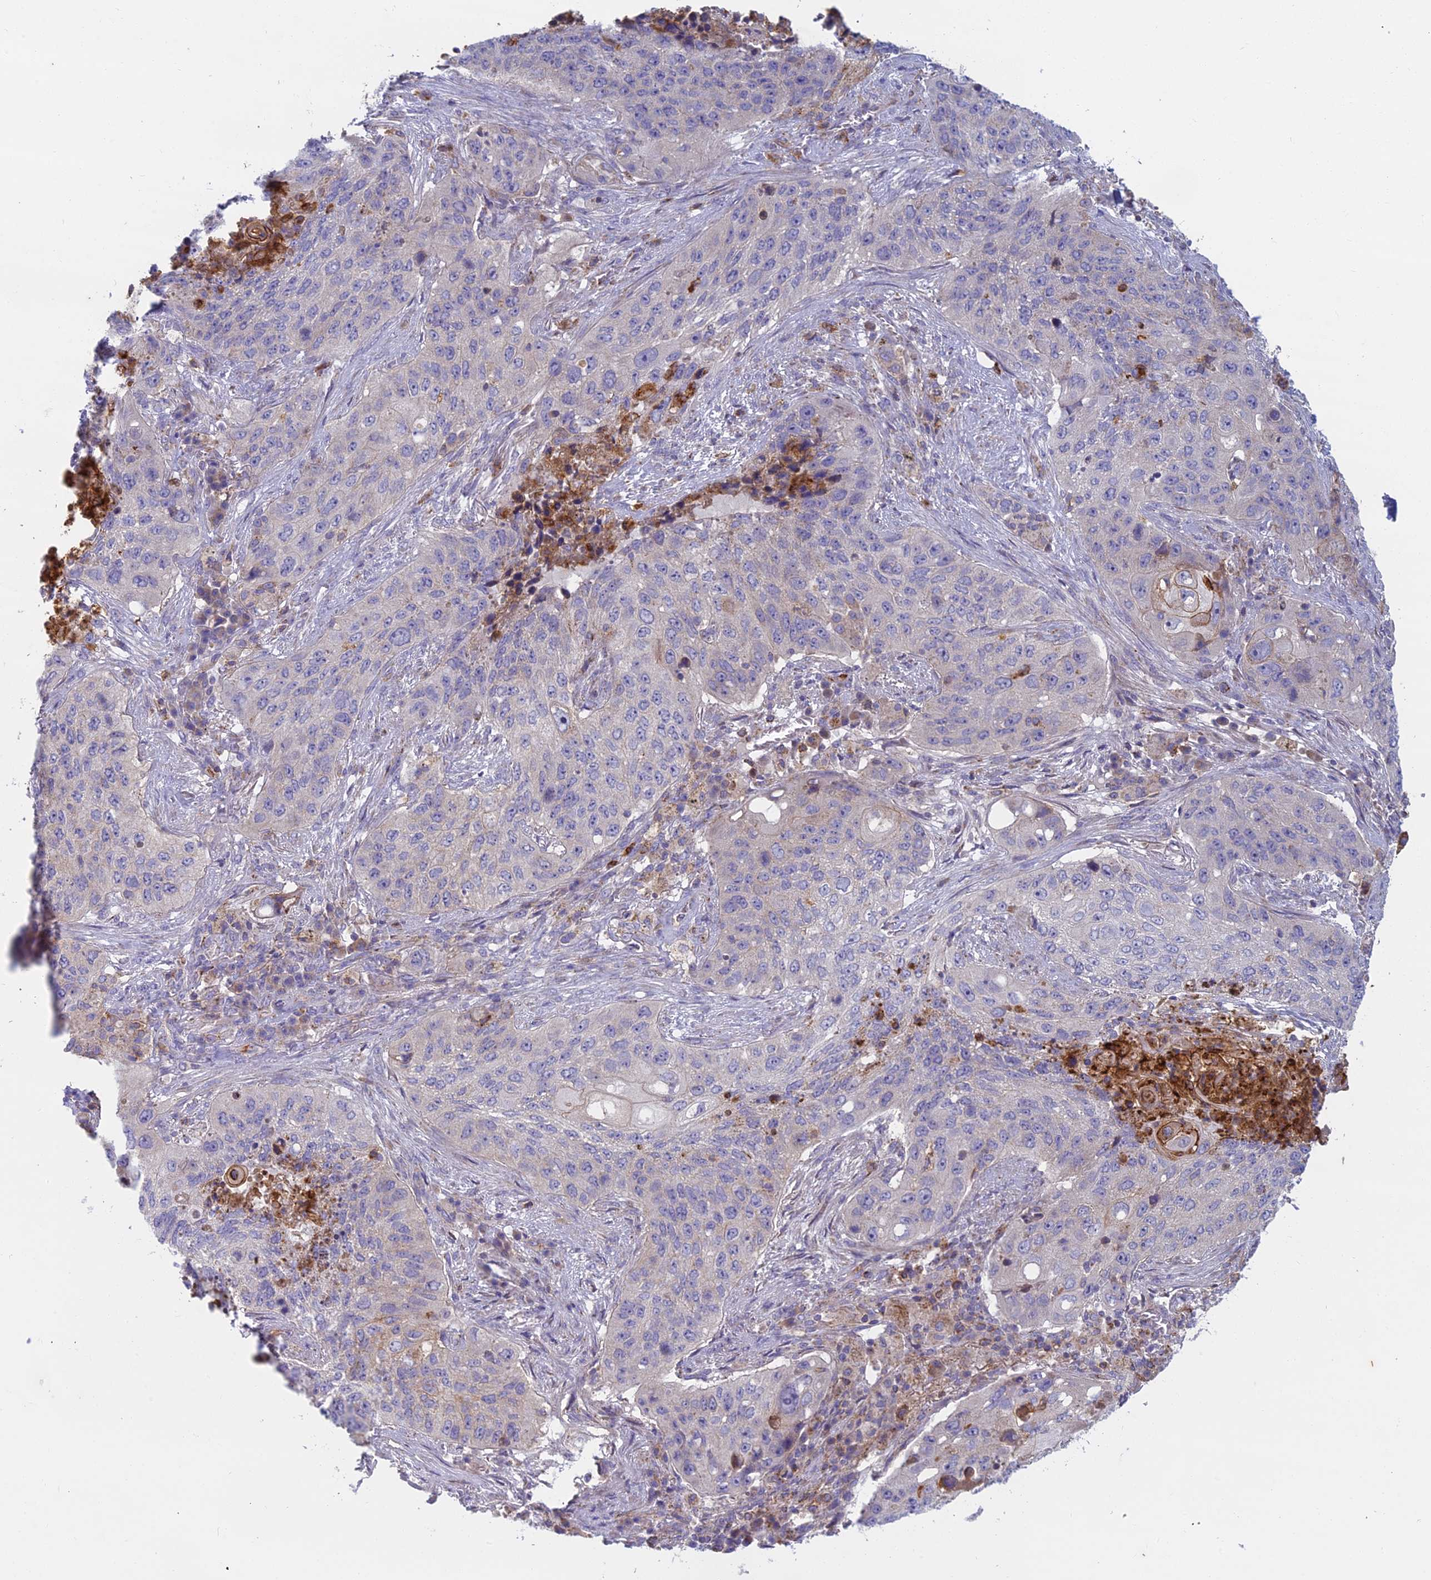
{"staining": {"intensity": "negative", "quantity": "none", "location": "none"}, "tissue": "lung cancer", "cell_type": "Tumor cells", "image_type": "cancer", "snomed": [{"axis": "morphology", "description": "Squamous cell carcinoma, NOS"}, {"axis": "topography", "description": "Lung"}], "caption": "An image of lung squamous cell carcinoma stained for a protein exhibits no brown staining in tumor cells.", "gene": "IFTAP", "patient": {"sex": "female", "age": 63}}